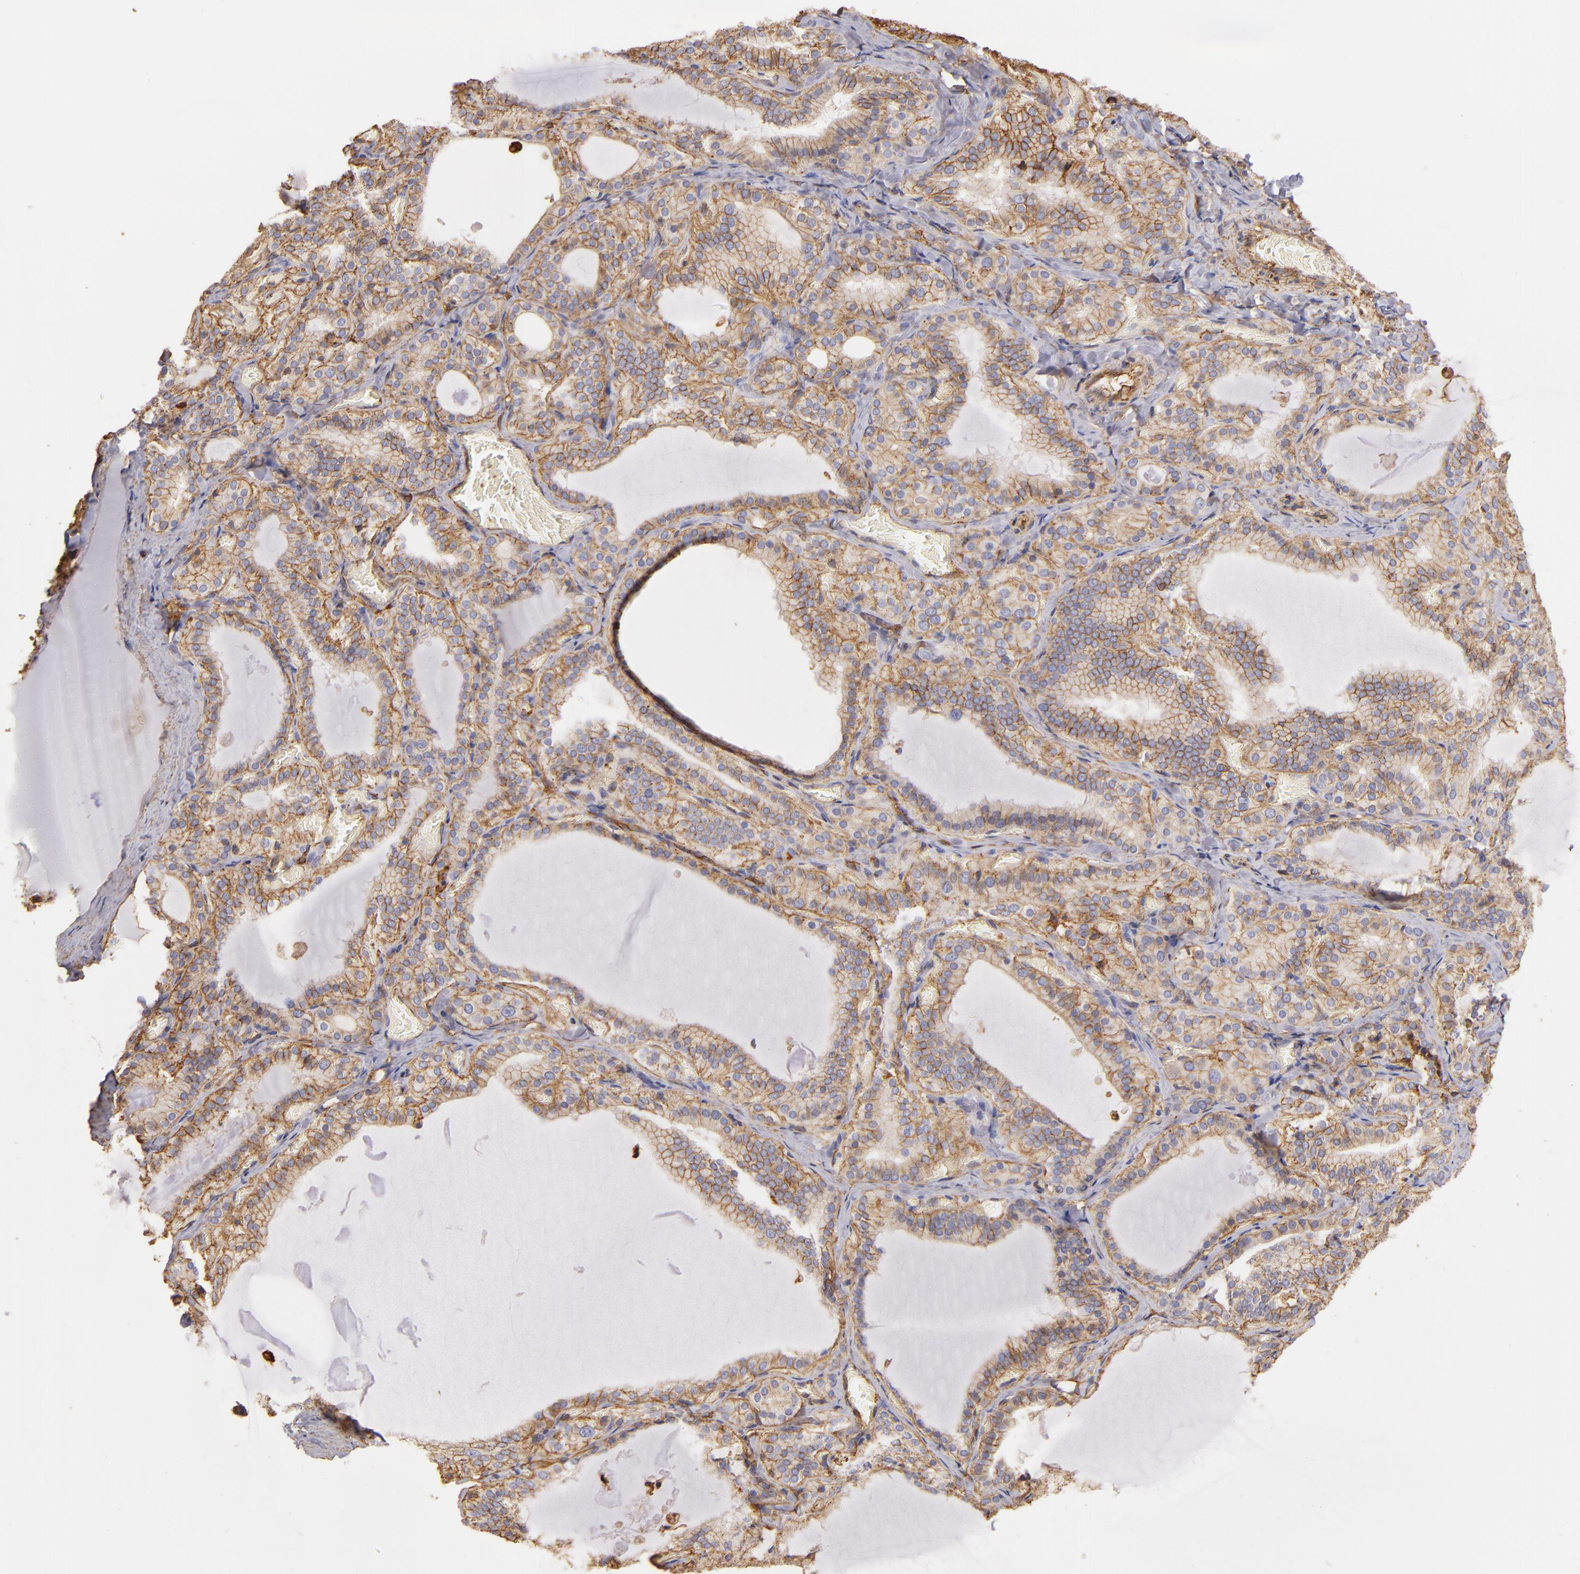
{"staining": {"intensity": "moderate", "quantity": "25%-75%", "location": "cytoplasmic/membranous"}, "tissue": "thyroid gland", "cell_type": "Glandular cells", "image_type": "normal", "snomed": [{"axis": "morphology", "description": "Normal tissue, NOS"}, {"axis": "topography", "description": "Thyroid gland"}], "caption": "Protein expression analysis of benign thyroid gland reveals moderate cytoplasmic/membranous staining in approximately 25%-75% of glandular cells.", "gene": "CD151", "patient": {"sex": "female", "age": 33}}